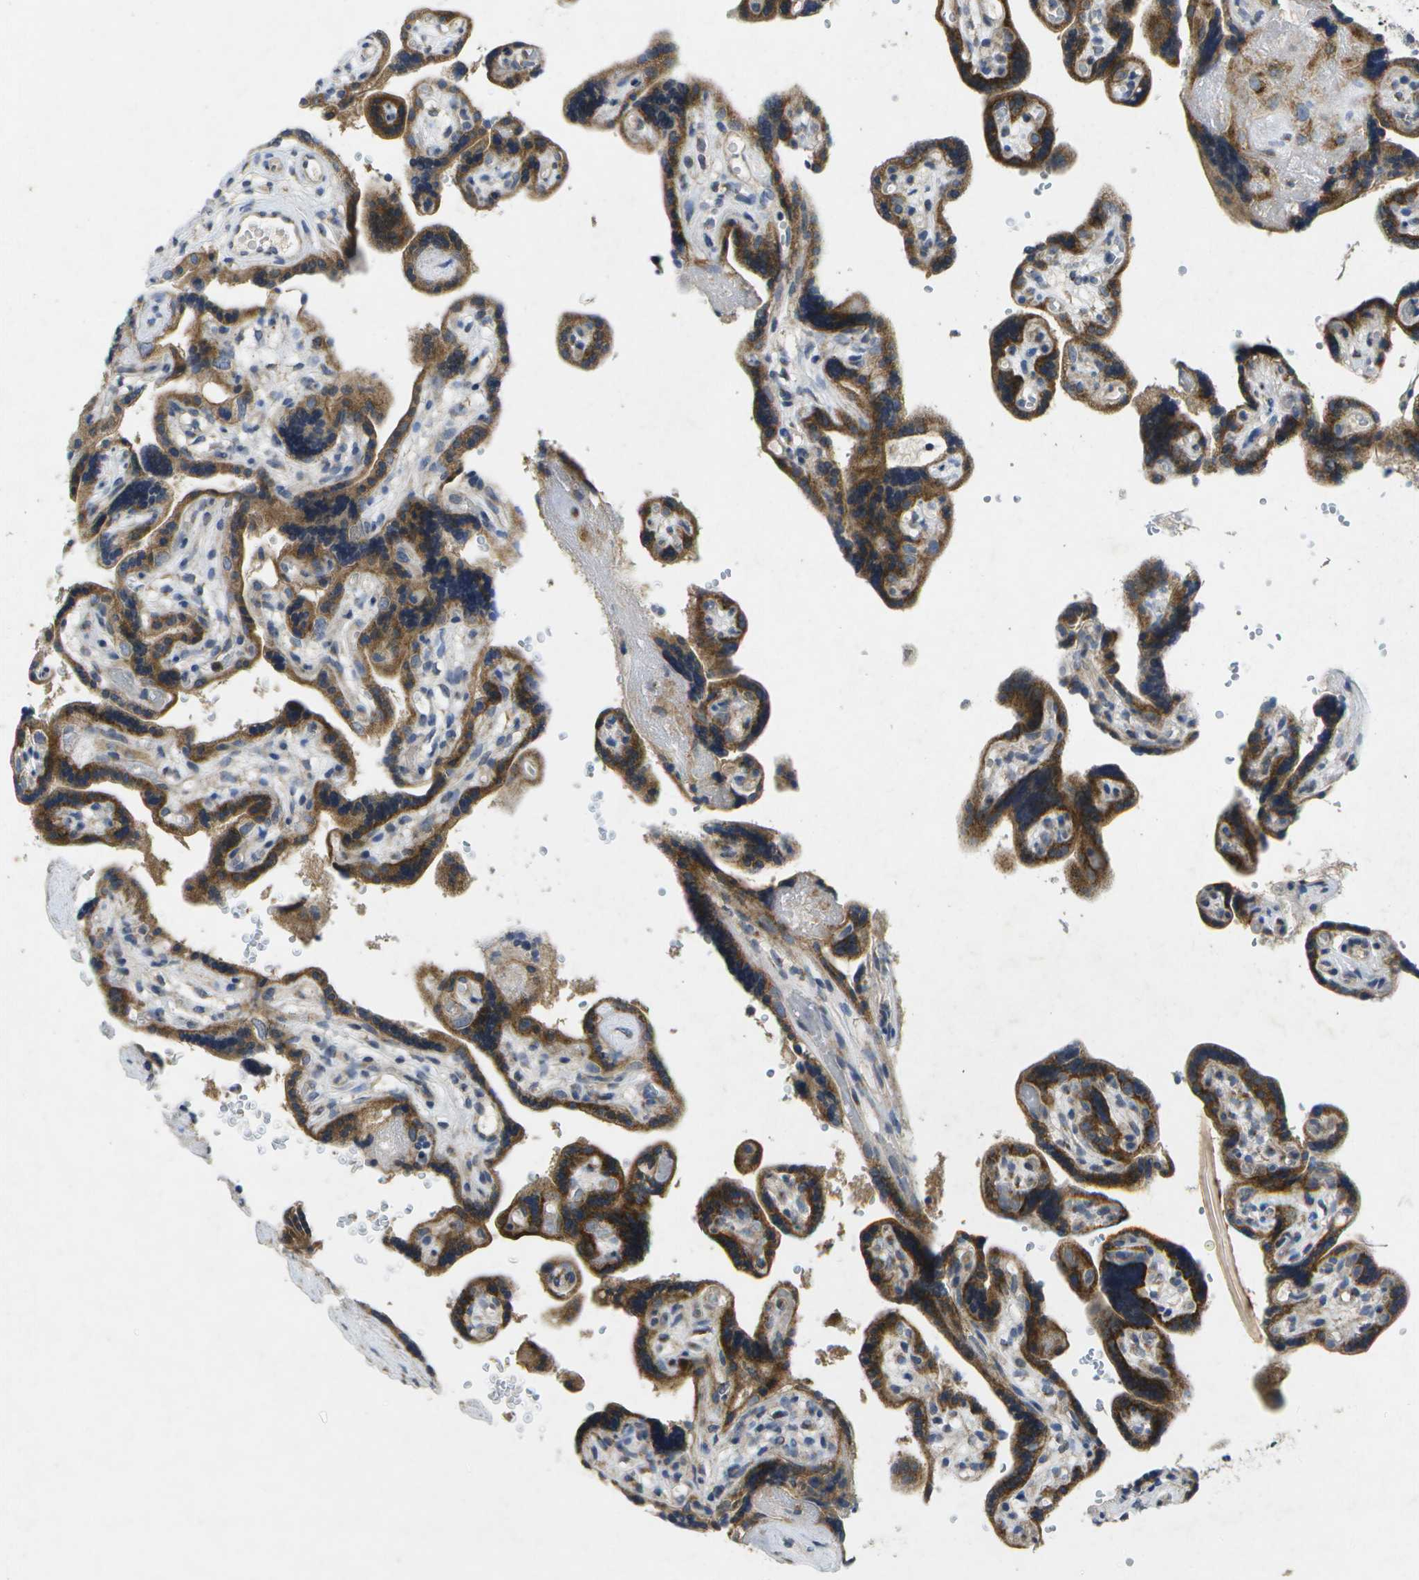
{"staining": {"intensity": "moderate", "quantity": ">75%", "location": "cytoplasmic/membranous"}, "tissue": "placenta", "cell_type": "Decidual cells", "image_type": "normal", "snomed": [{"axis": "morphology", "description": "Normal tissue, NOS"}, {"axis": "topography", "description": "Placenta"}], "caption": "High-power microscopy captured an IHC histopathology image of benign placenta, revealing moderate cytoplasmic/membranous positivity in approximately >75% of decidual cells.", "gene": "KDELR1", "patient": {"sex": "female", "age": 30}}